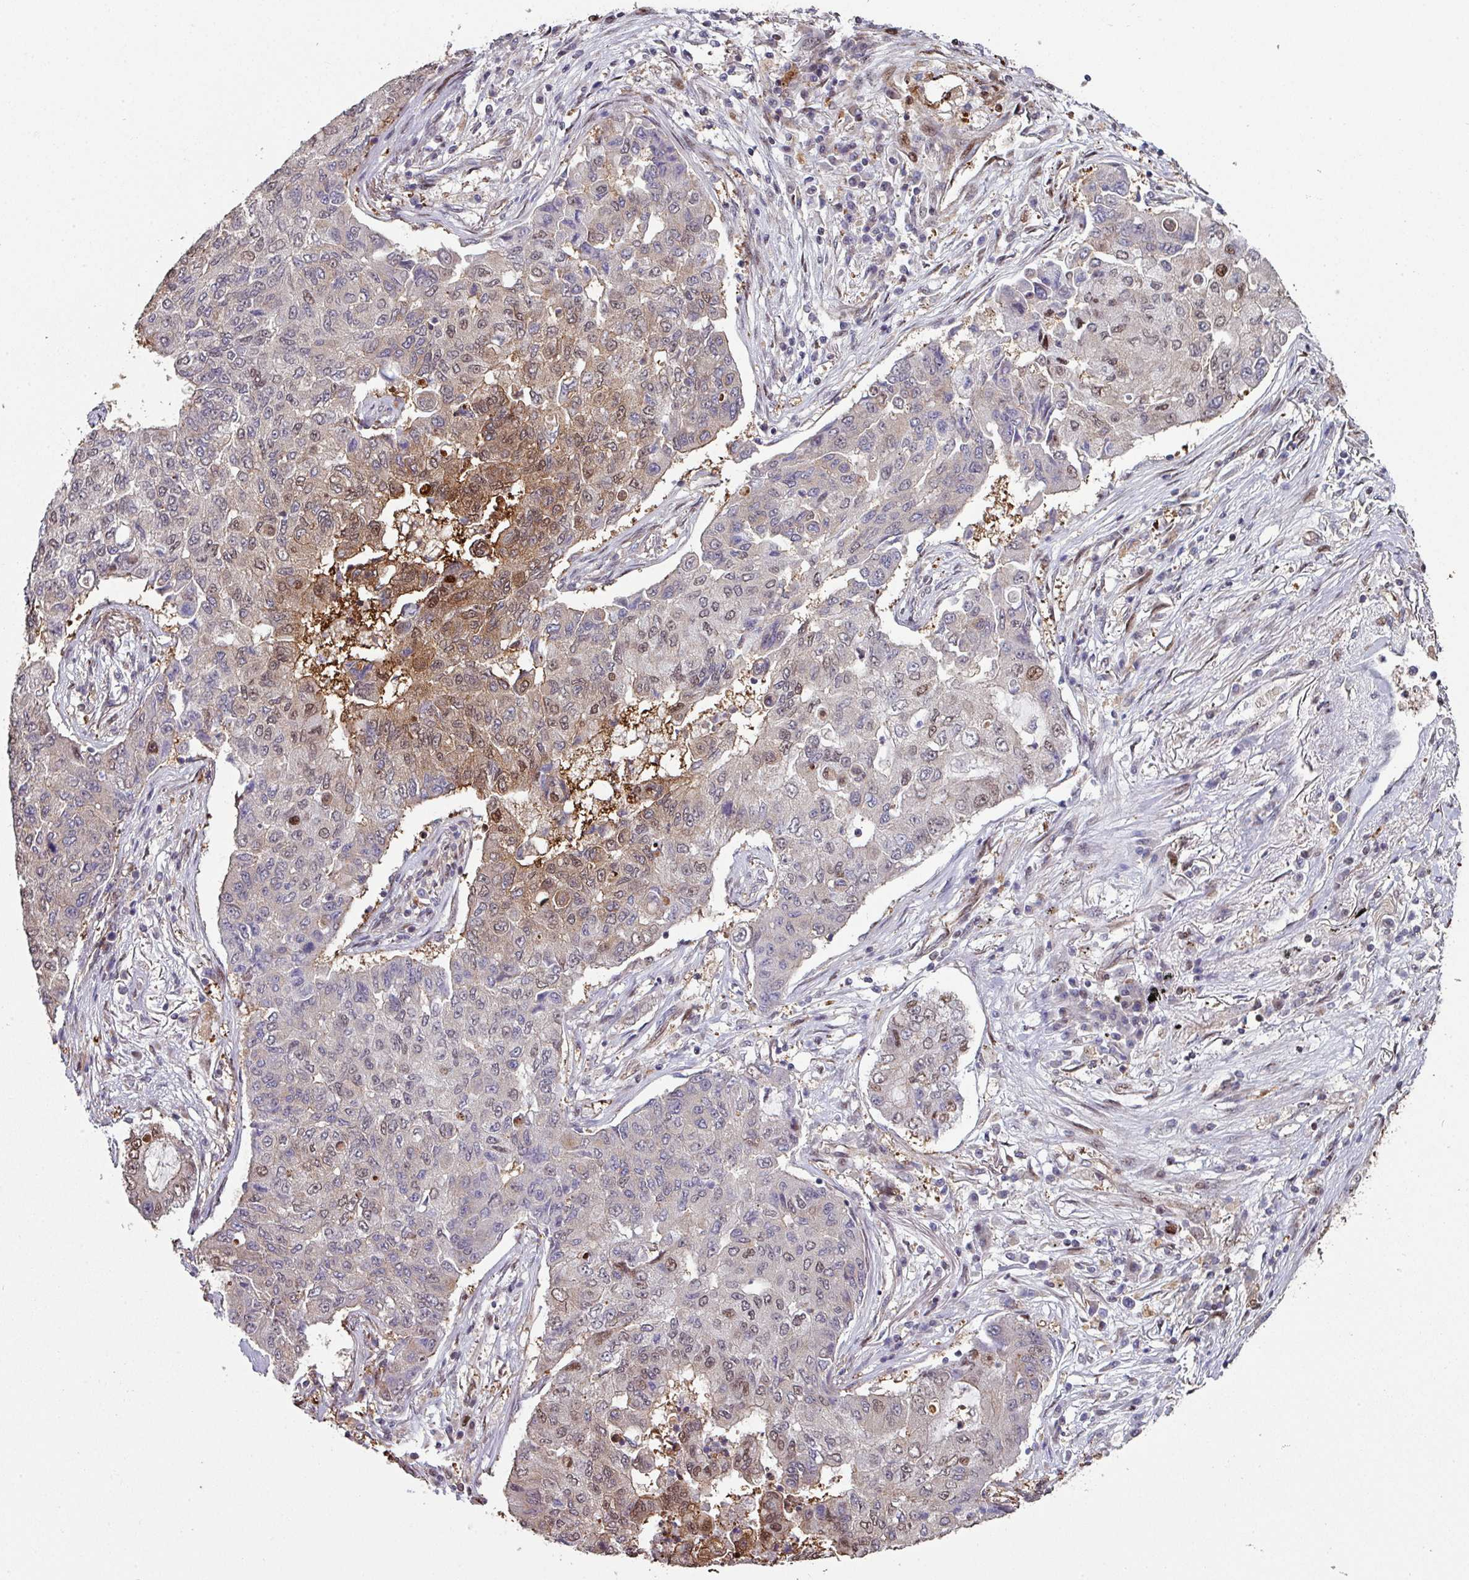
{"staining": {"intensity": "moderate", "quantity": "<25%", "location": "cytoplasmic/membranous"}, "tissue": "lung cancer", "cell_type": "Tumor cells", "image_type": "cancer", "snomed": [{"axis": "morphology", "description": "Squamous cell carcinoma, NOS"}, {"axis": "topography", "description": "Lung"}], "caption": "Protein staining of squamous cell carcinoma (lung) tissue exhibits moderate cytoplasmic/membranous expression in about <25% of tumor cells. The protein of interest is stained brown, and the nuclei are stained in blue (DAB (3,3'-diaminobenzidine) IHC with brightfield microscopy, high magnification).", "gene": "ANO9", "patient": {"sex": "male", "age": 74}}